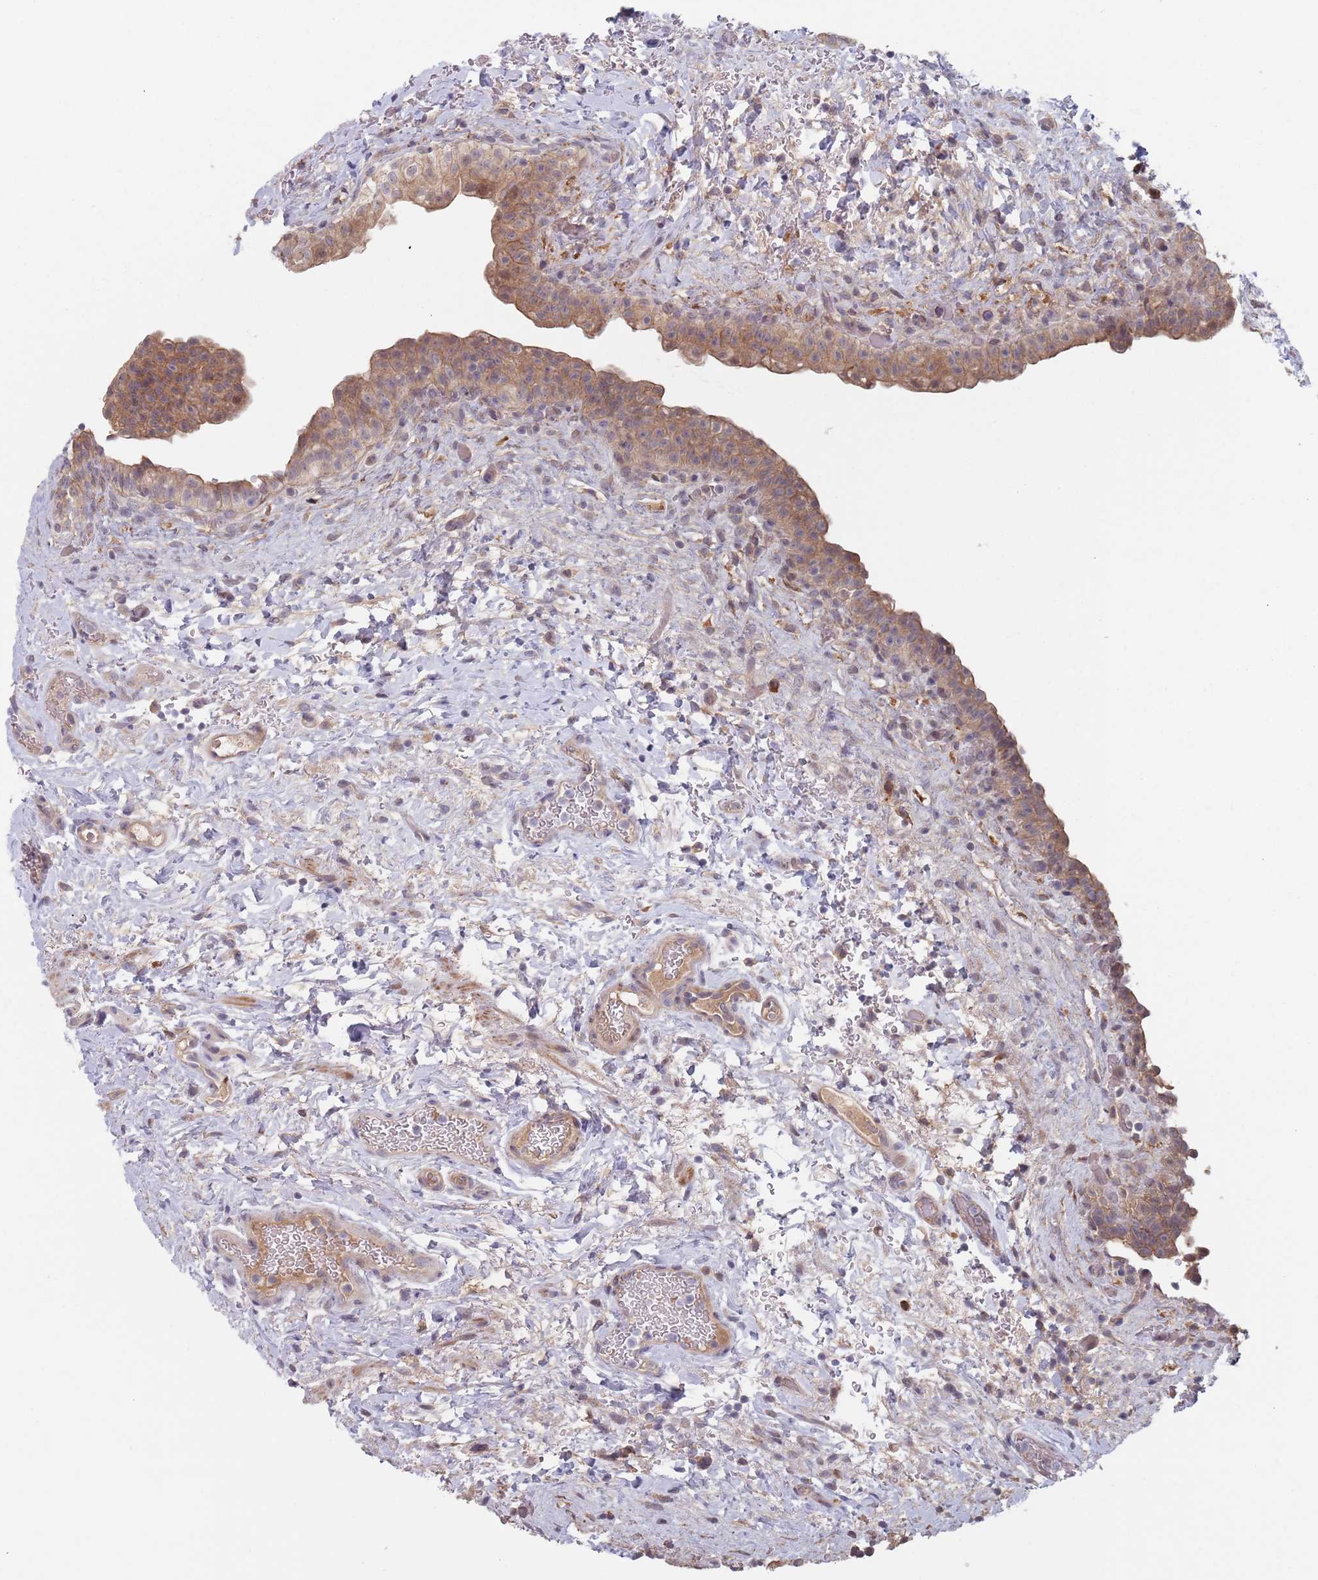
{"staining": {"intensity": "moderate", "quantity": ">75%", "location": "cytoplasmic/membranous"}, "tissue": "urinary bladder", "cell_type": "Urothelial cells", "image_type": "normal", "snomed": [{"axis": "morphology", "description": "Normal tissue, NOS"}, {"axis": "topography", "description": "Urinary bladder"}], "caption": "Immunohistochemistry (IHC) image of unremarkable human urinary bladder stained for a protein (brown), which exhibits medium levels of moderate cytoplasmic/membranous positivity in approximately >75% of urothelial cells.", "gene": "ZNF140", "patient": {"sex": "male", "age": 69}}